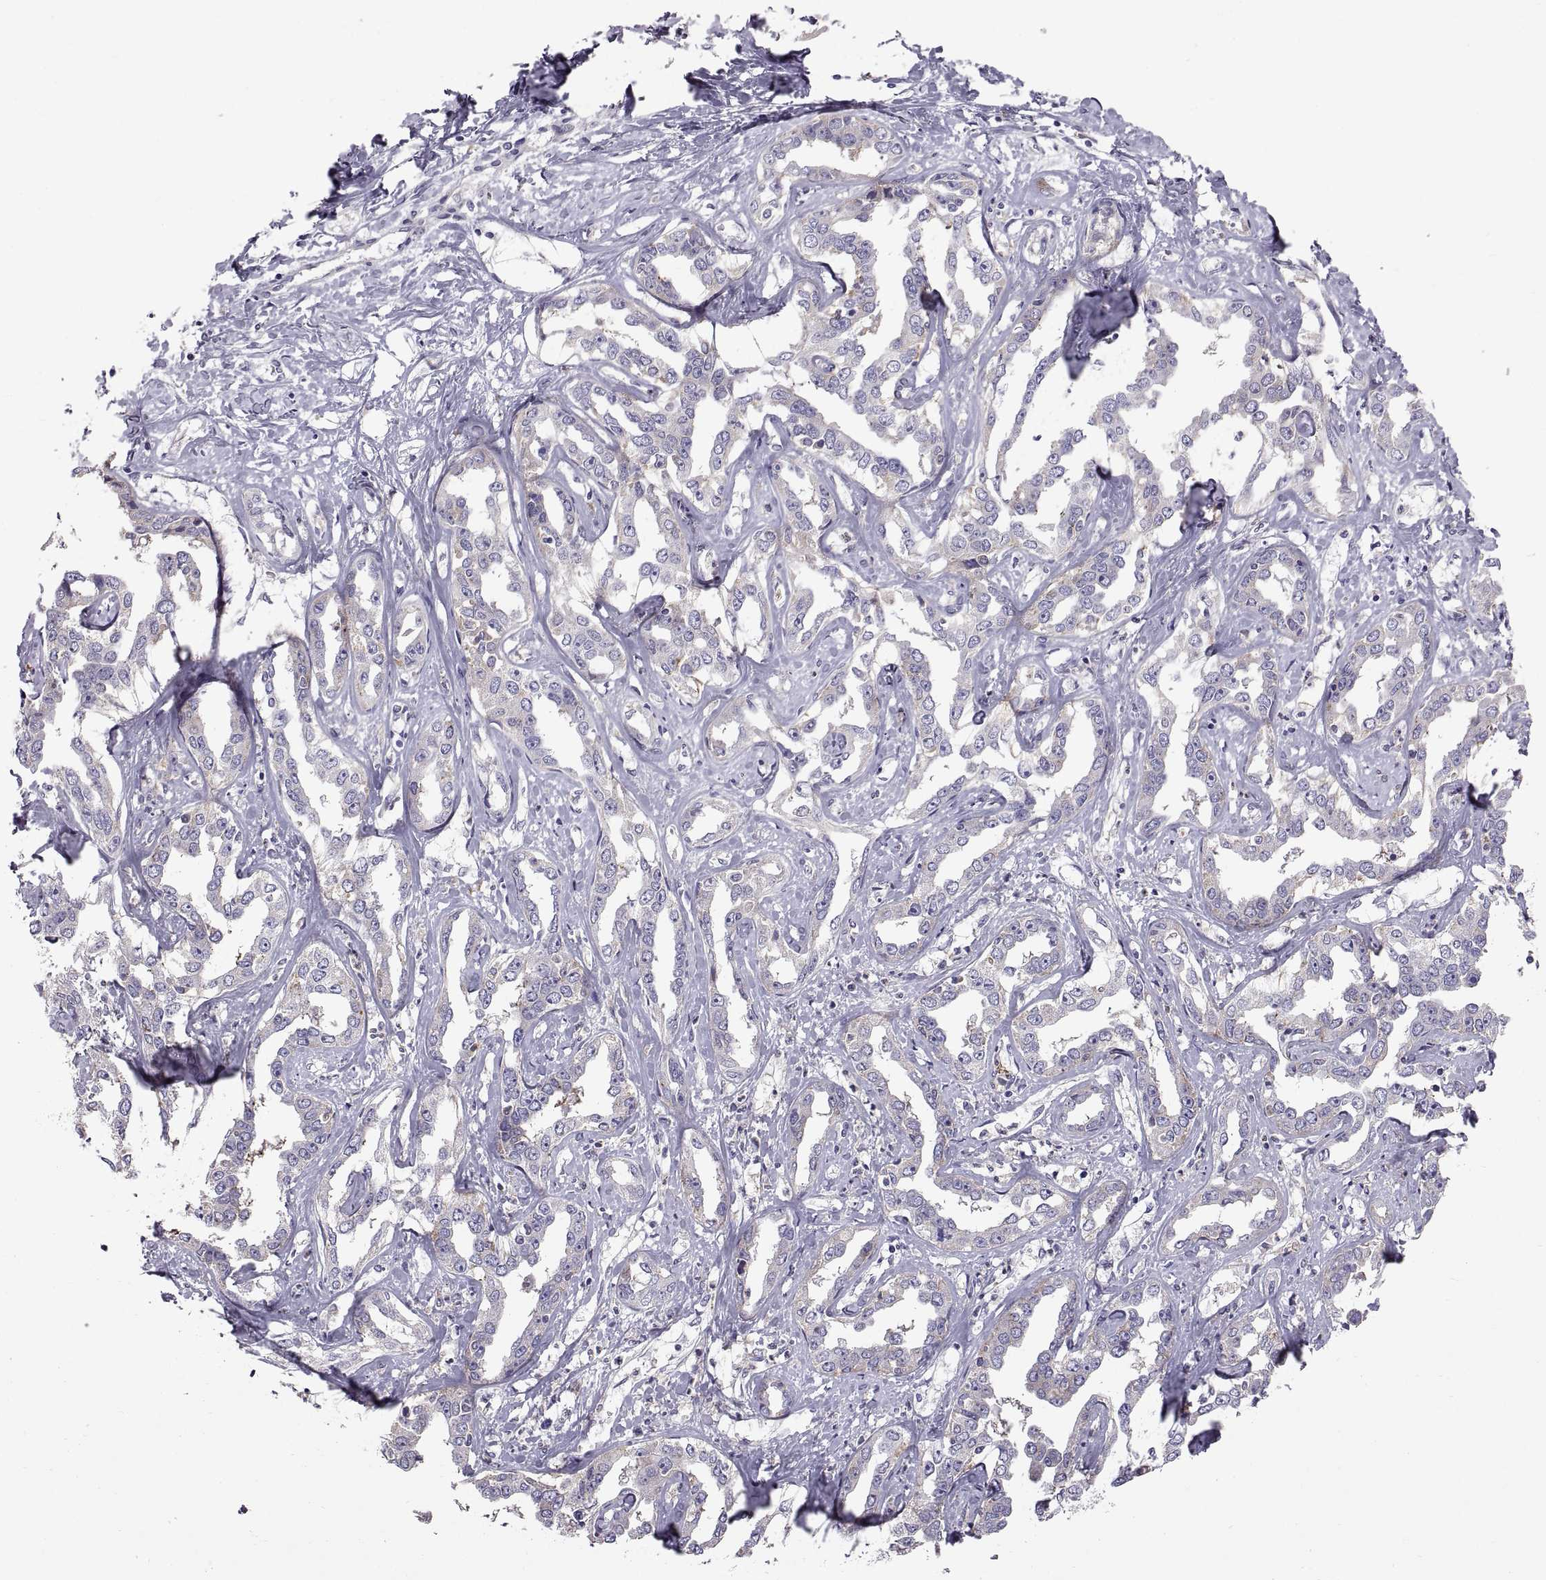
{"staining": {"intensity": "negative", "quantity": "none", "location": "none"}, "tissue": "liver cancer", "cell_type": "Tumor cells", "image_type": "cancer", "snomed": [{"axis": "morphology", "description": "Cholangiocarcinoma"}, {"axis": "topography", "description": "Liver"}], "caption": "Human liver cancer (cholangiocarcinoma) stained for a protein using immunohistochemistry reveals no positivity in tumor cells.", "gene": "ARSL", "patient": {"sex": "male", "age": 59}}